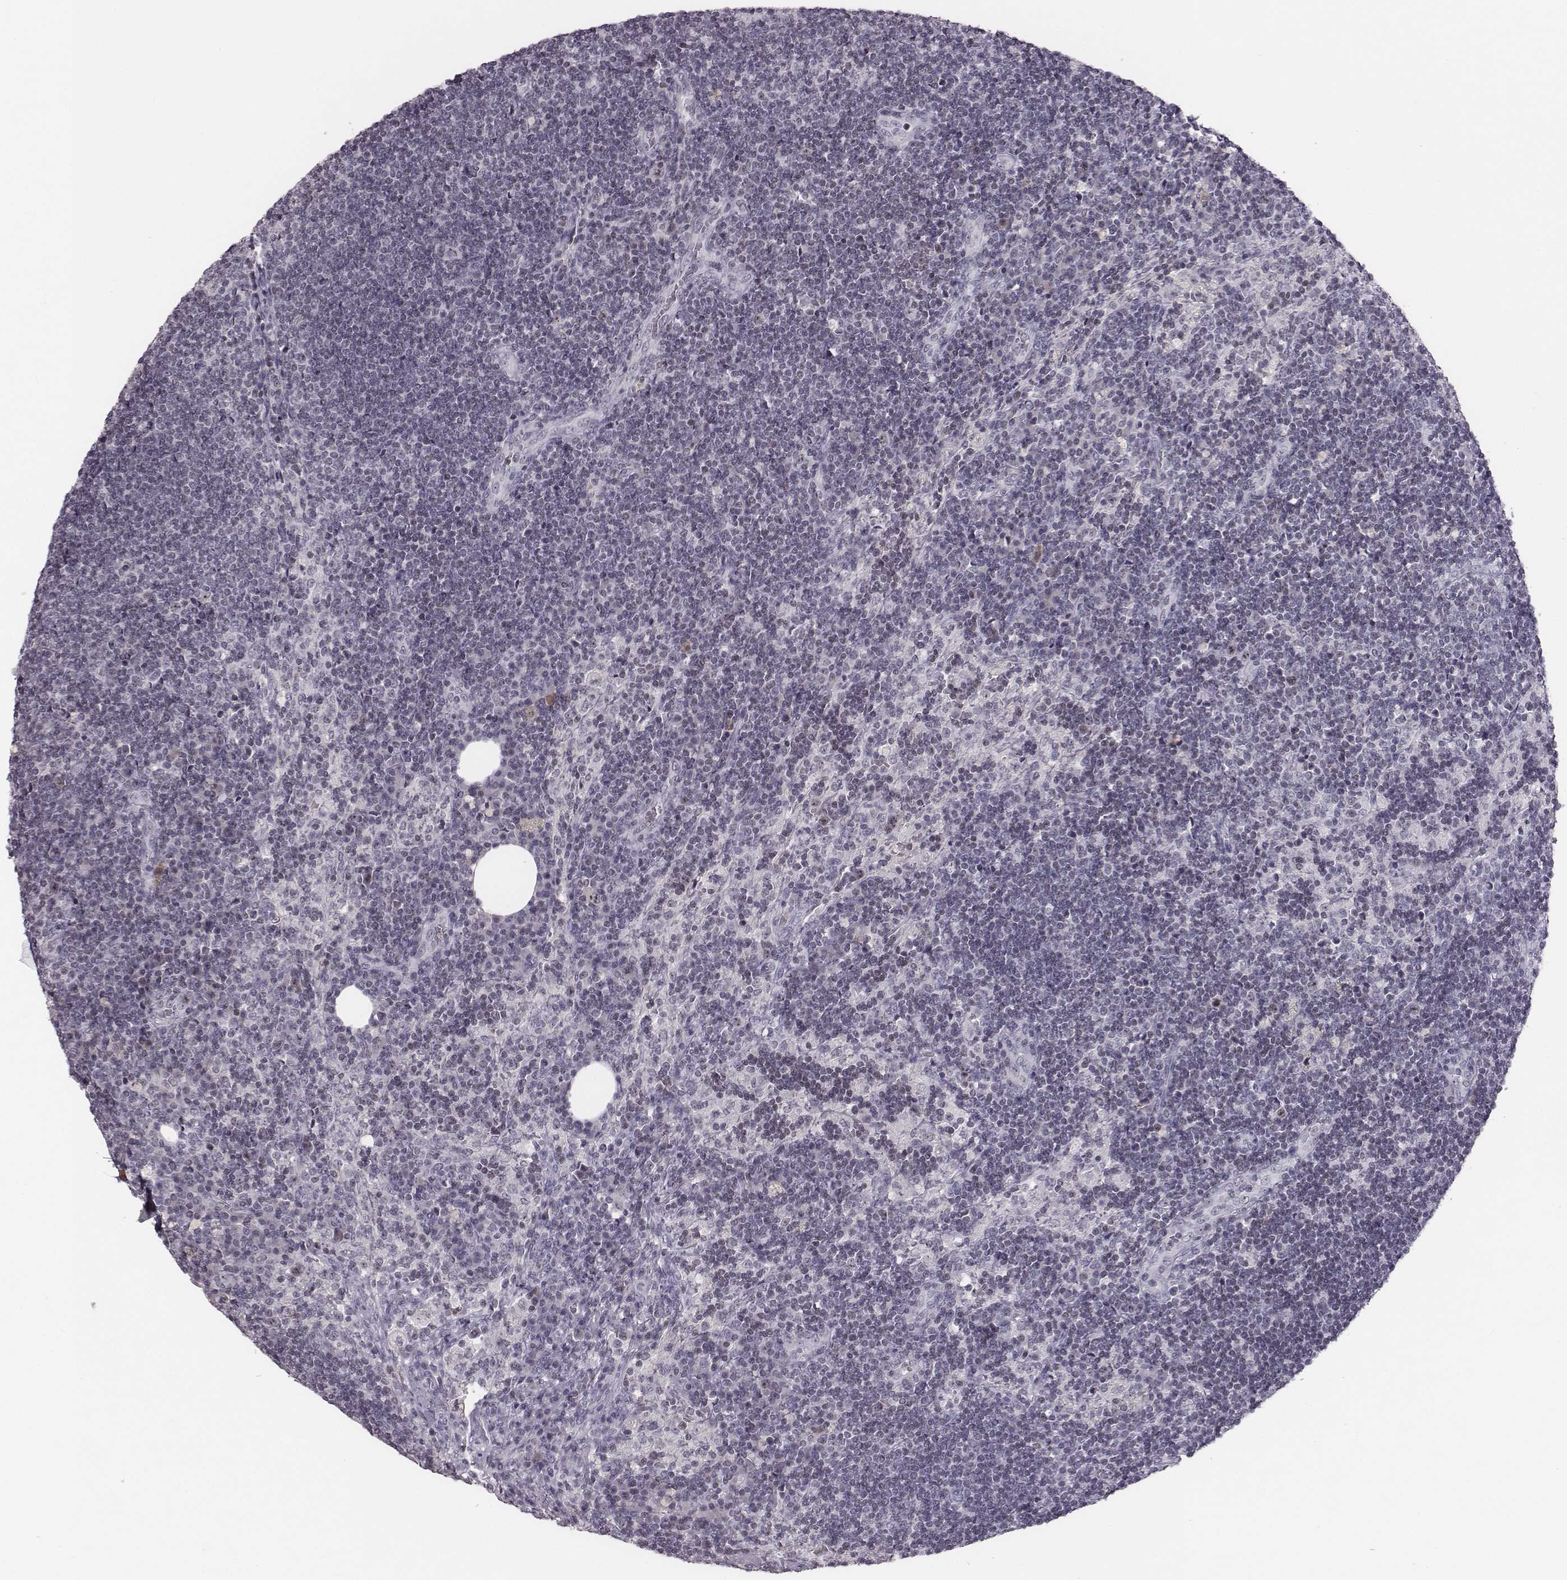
{"staining": {"intensity": "negative", "quantity": "none", "location": "none"}, "tissue": "lymph node", "cell_type": "Germinal center cells", "image_type": "normal", "snomed": [{"axis": "morphology", "description": "Normal tissue, NOS"}, {"axis": "topography", "description": "Lymph node"}], "caption": "Image shows no significant protein expression in germinal center cells of benign lymph node. The staining is performed using DAB brown chromogen with nuclei counter-stained in using hematoxylin.", "gene": "NIFK", "patient": {"sex": "male", "age": 63}}